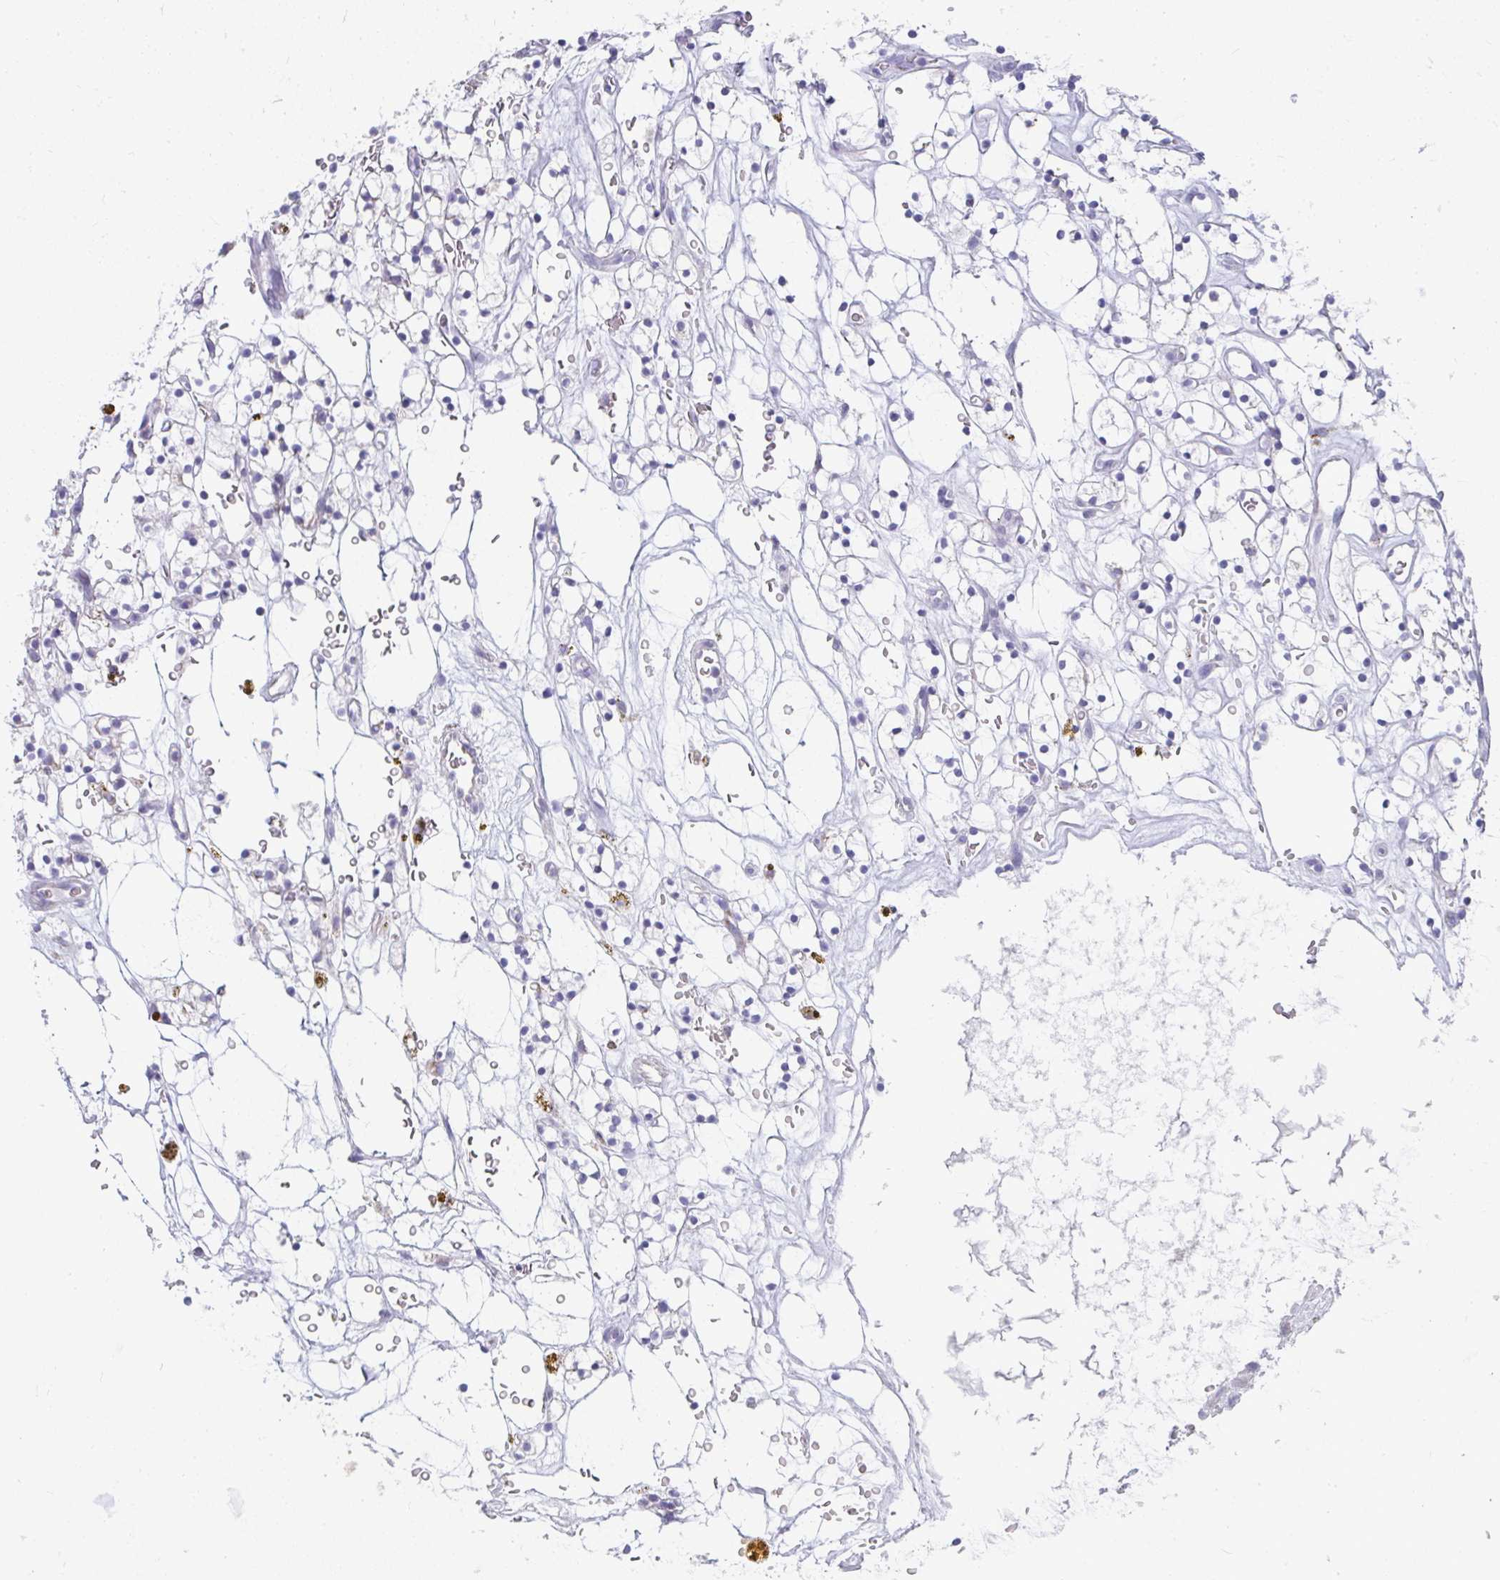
{"staining": {"intensity": "negative", "quantity": "none", "location": "none"}, "tissue": "renal cancer", "cell_type": "Tumor cells", "image_type": "cancer", "snomed": [{"axis": "morphology", "description": "Adenocarcinoma, NOS"}, {"axis": "topography", "description": "Kidney"}], "caption": "IHC photomicrograph of neoplastic tissue: renal cancer stained with DAB (3,3'-diaminobenzidine) demonstrates no significant protein expression in tumor cells.", "gene": "SLC6A1", "patient": {"sex": "female", "age": 64}}